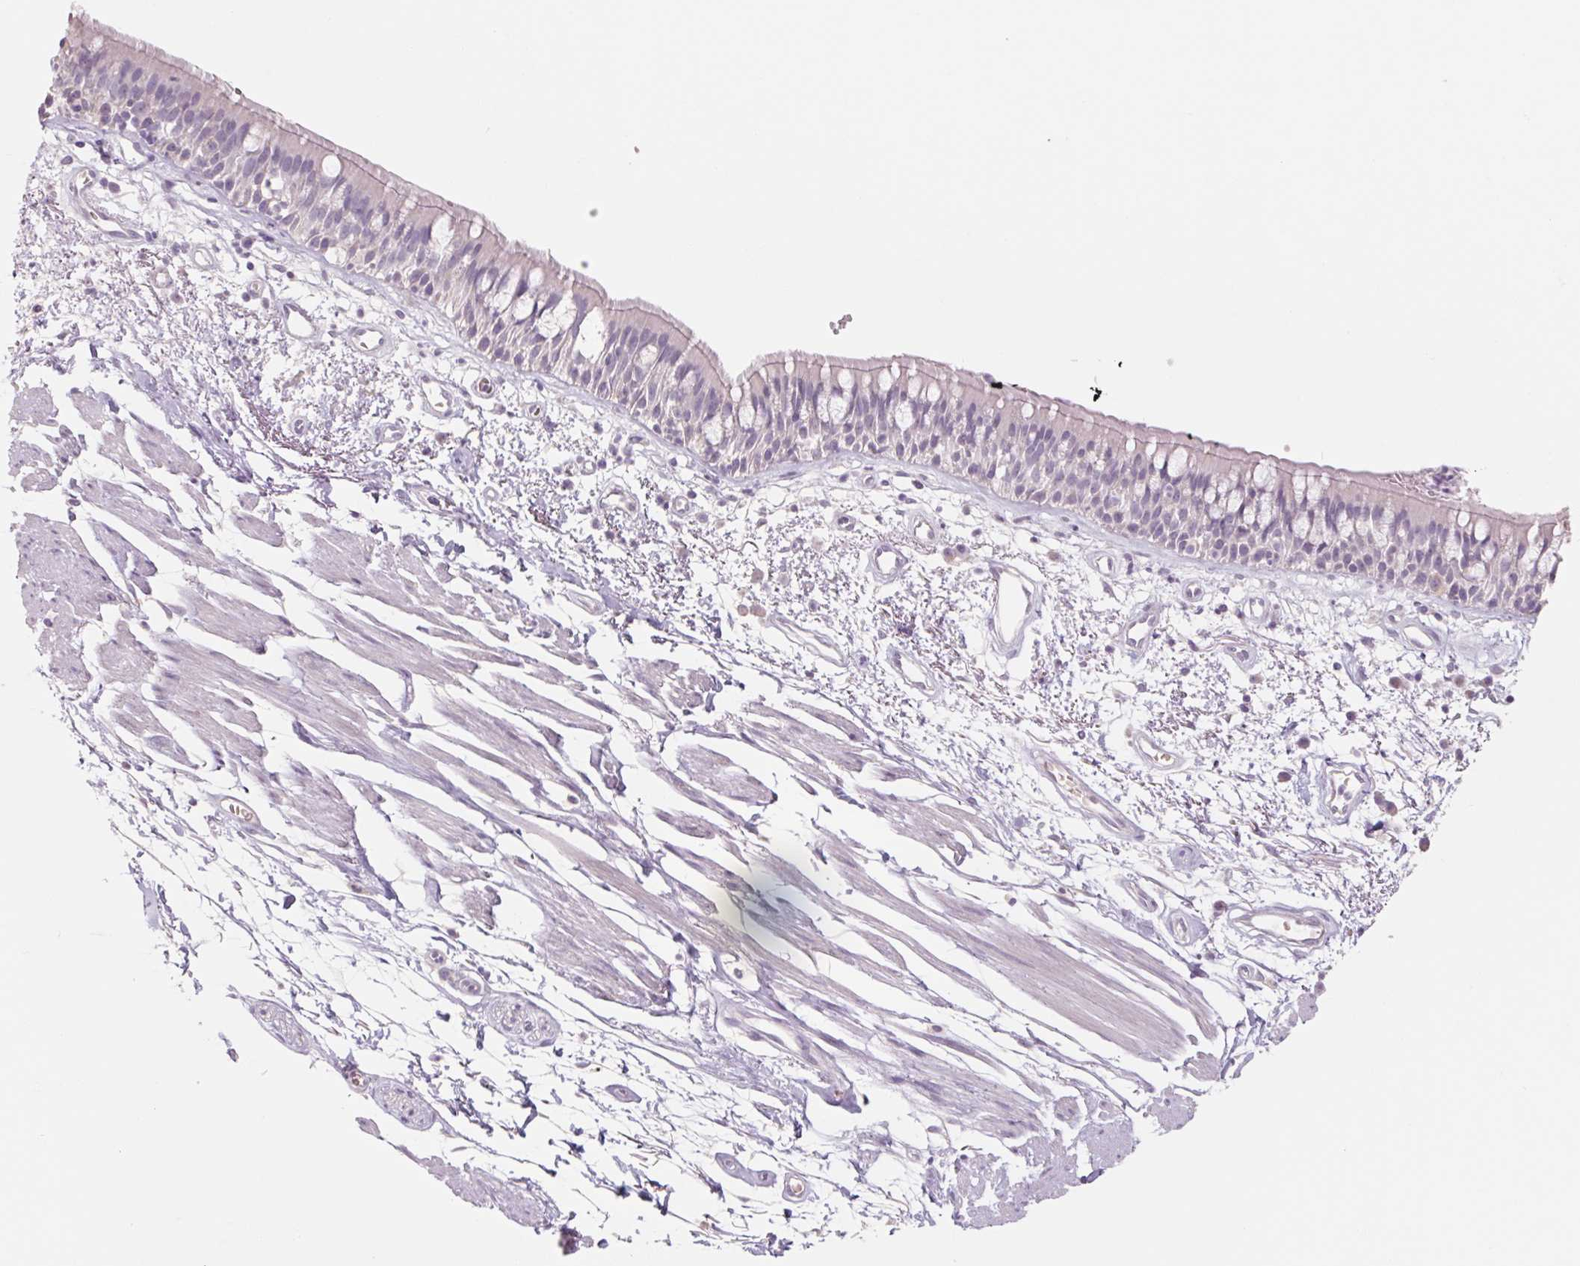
{"staining": {"intensity": "negative", "quantity": "none", "location": "none"}, "tissue": "bronchus", "cell_type": "Respiratory epithelial cells", "image_type": "normal", "snomed": [{"axis": "morphology", "description": "Normal tissue, NOS"}, {"axis": "morphology", "description": "Squamous cell carcinoma, NOS"}, {"axis": "topography", "description": "Cartilage tissue"}, {"axis": "topography", "description": "Bronchus"}, {"axis": "topography", "description": "Lung"}], "caption": "The IHC image has no significant positivity in respiratory epithelial cells of bronchus. (DAB IHC with hematoxylin counter stain).", "gene": "POU1F1", "patient": {"sex": "male", "age": 66}}